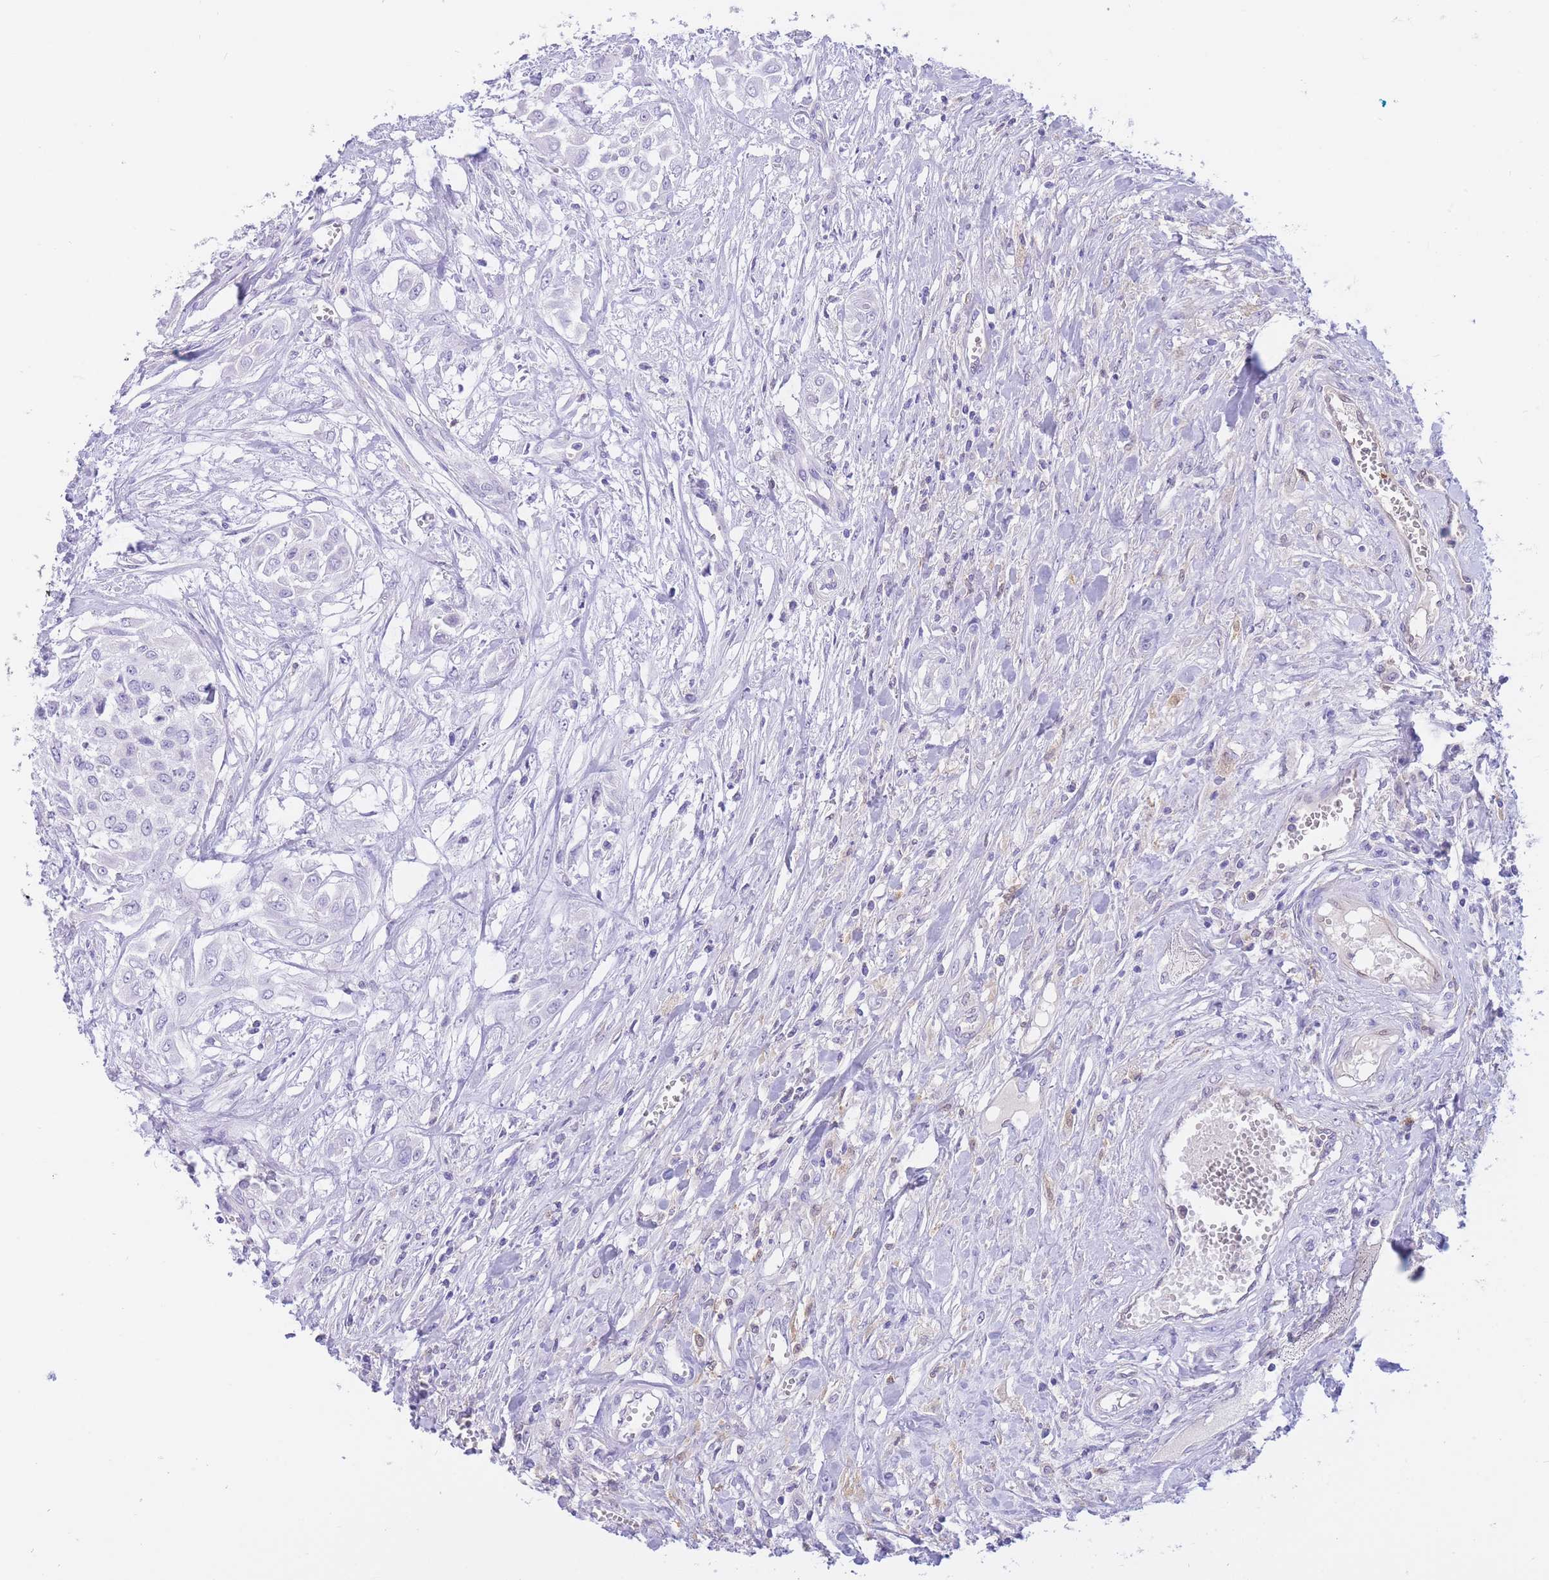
{"staining": {"intensity": "negative", "quantity": "none", "location": "none"}, "tissue": "urothelial cancer", "cell_type": "Tumor cells", "image_type": "cancer", "snomed": [{"axis": "morphology", "description": "Urothelial carcinoma, High grade"}, {"axis": "topography", "description": "Urinary bladder"}], "caption": "Immunohistochemistry micrograph of neoplastic tissue: urothelial cancer stained with DAB demonstrates no significant protein expression in tumor cells.", "gene": "SULT1A1", "patient": {"sex": "male", "age": 57}}